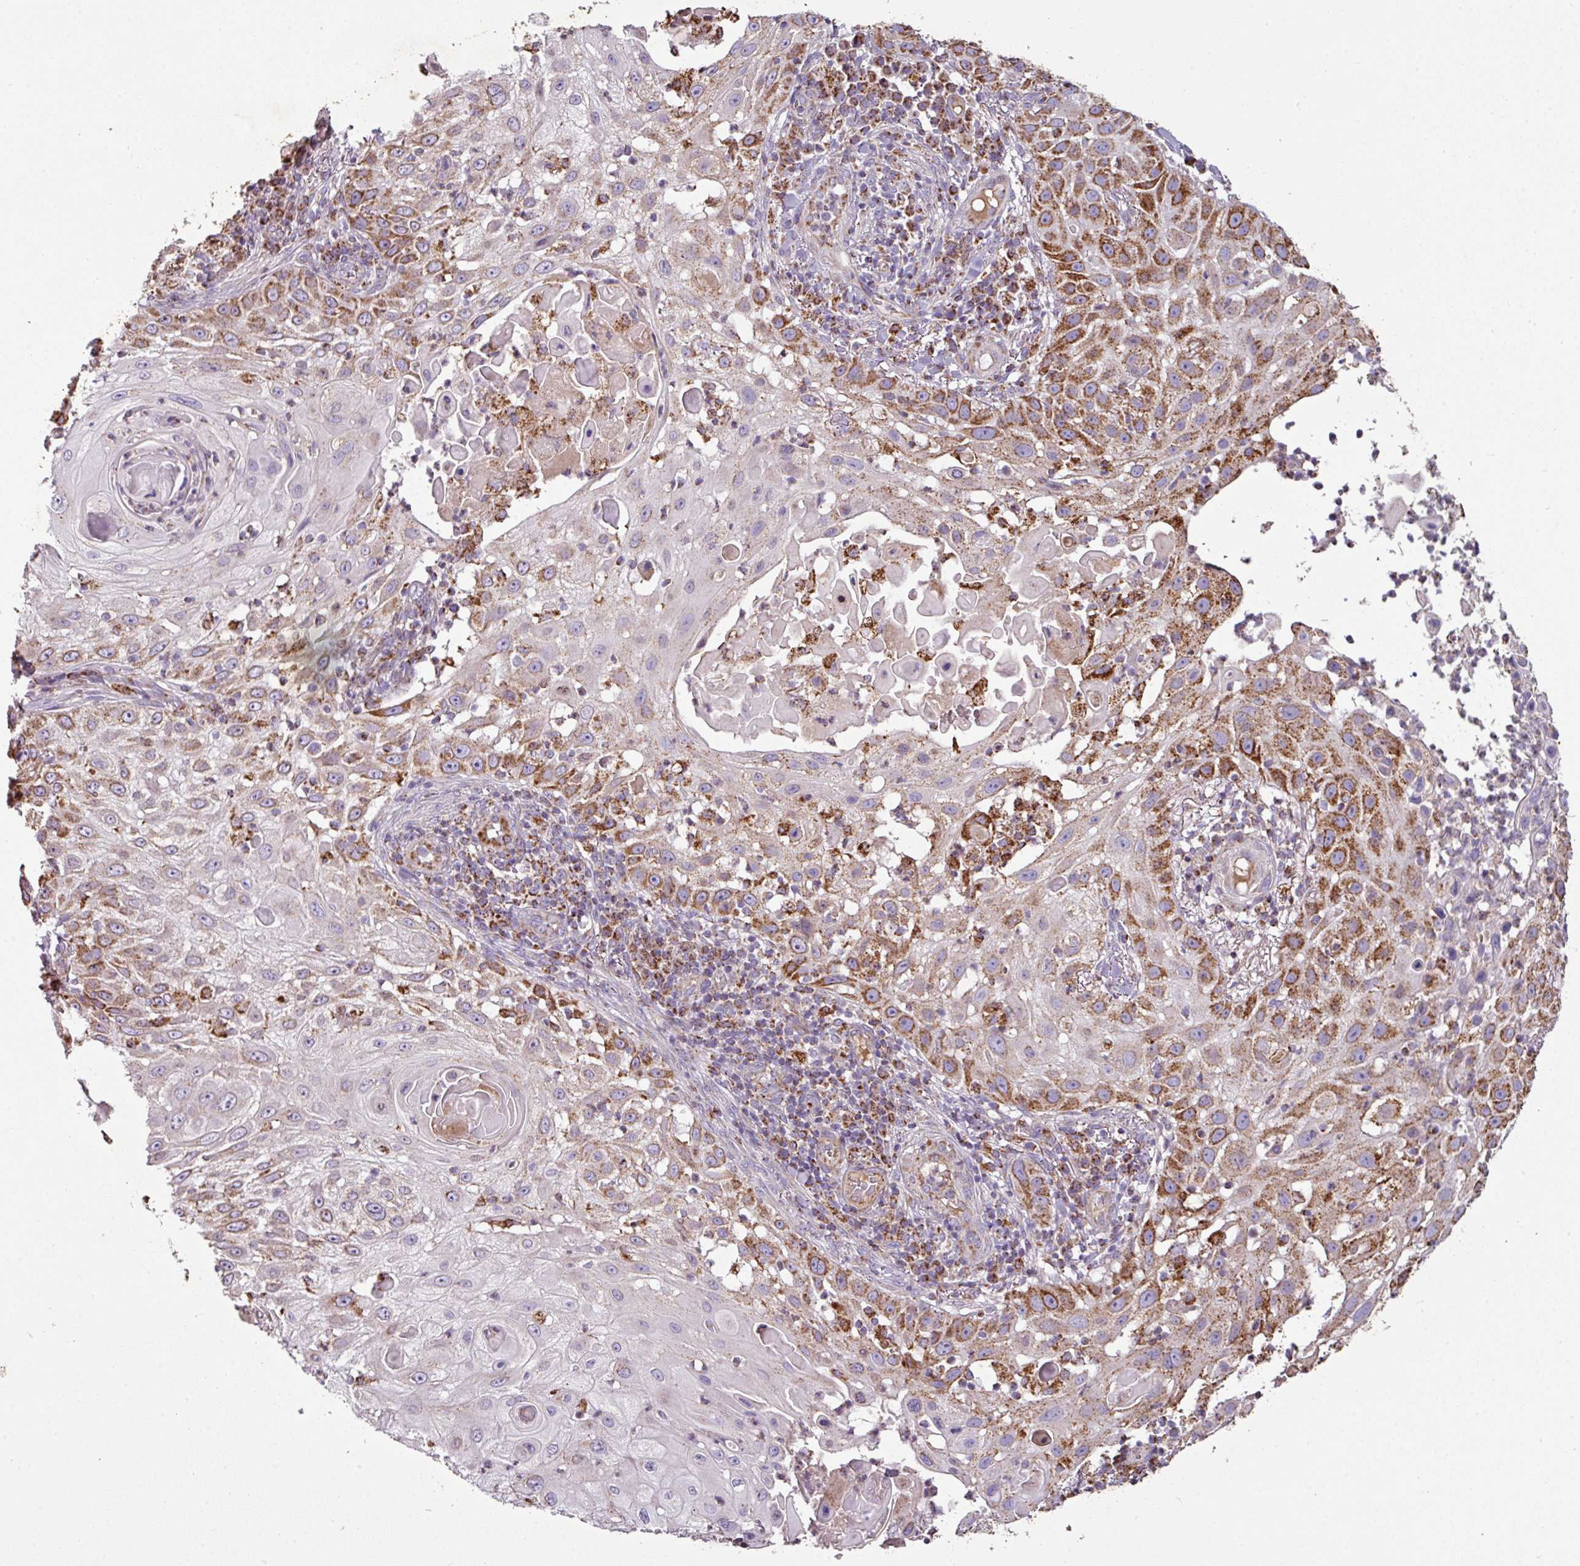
{"staining": {"intensity": "strong", "quantity": "25%-75%", "location": "cytoplasmic/membranous"}, "tissue": "skin cancer", "cell_type": "Tumor cells", "image_type": "cancer", "snomed": [{"axis": "morphology", "description": "Squamous cell carcinoma, NOS"}, {"axis": "topography", "description": "Skin"}], "caption": "A brown stain shows strong cytoplasmic/membranous positivity of a protein in human skin cancer tumor cells. The staining was performed using DAB, with brown indicating positive protein expression. Nuclei are stained blue with hematoxylin.", "gene": "SQOR", "patient": {"sex": "female", "age": 44}}